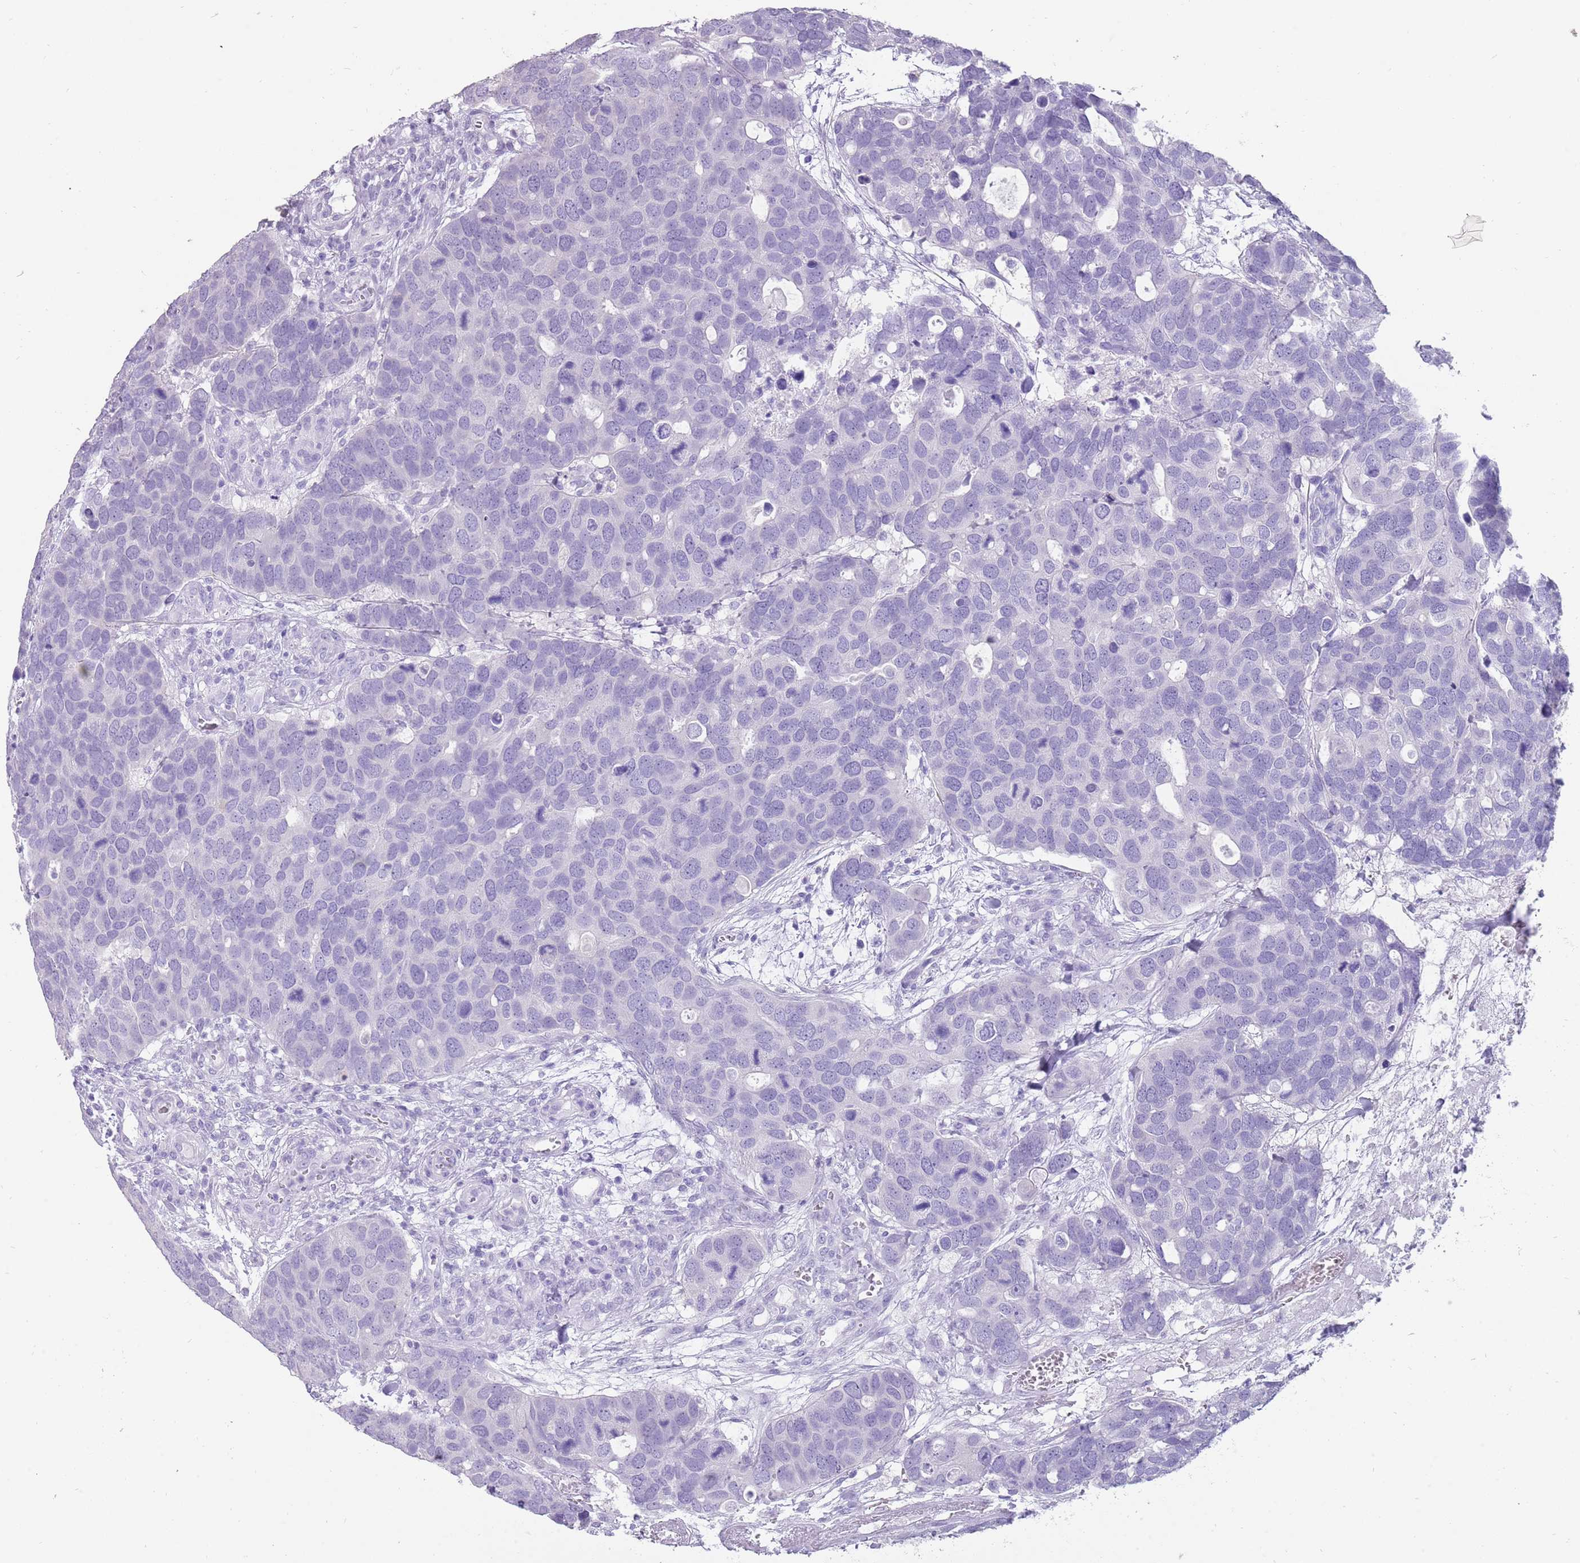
{"staining": {"intensity": "negative", "quantity": "none", "location": "none"}, "tissue": "breast cancer", "cell_type": "Tumor cells", "image_type": "cancer", "snomed": [{"axis": "morphology", "description": "Duct carcinoma"}, {"axis": "topography", "description": "Breast"}], "caption": "An image of human breast cancer is negative for staining in tumor cells. The staining was performed using DAB to visualize the protein expression in brown, while the nuclei were stained in blue with hematoxylin (Magnification: 20x).", "gene": "NBPF3", "patient": {"sex": "female", "age": 83}}